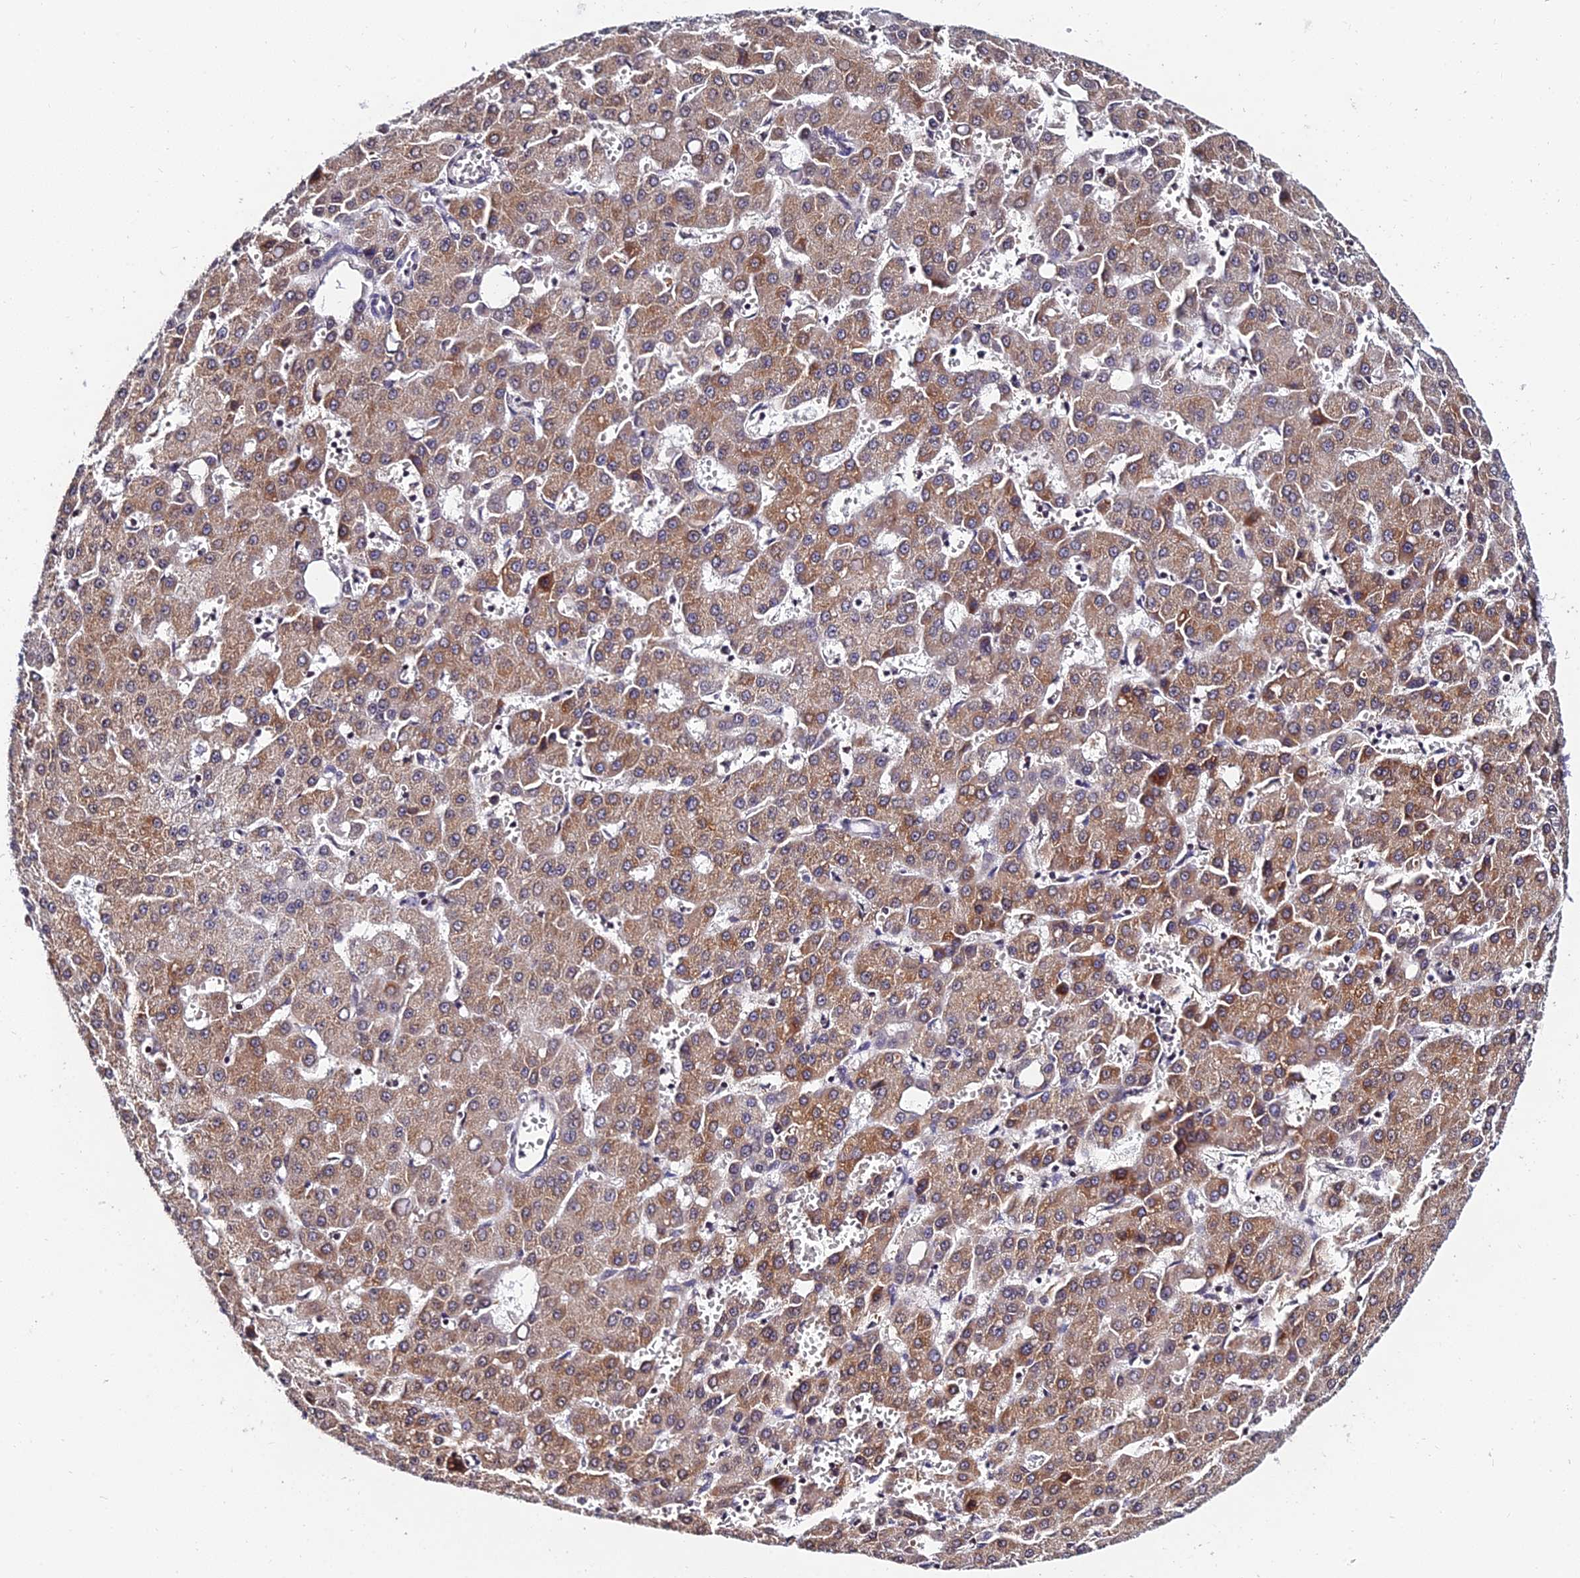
{"staining": {"intensity": "moderate", "quantity": ">75%", "location": "cytoplasmic/membranous"}, "tissue": "liver cancer", "cell_type": "Tumor cells", "image_type": "cancer", "snomed": [{"axis": "morphology", "description": "Carcinoma, Hepatocellular, NOS"}, {"axis": "topography", "description": "Liver"}], "caption": "Tumor cells reveal medium levels of moderate cytoplasmic/membranous staining in approximately >75% of cells in human hepatocellular carcinoma (liver).", "gene": "CDNF", "patient": {"sex": "male", "age": 47}}